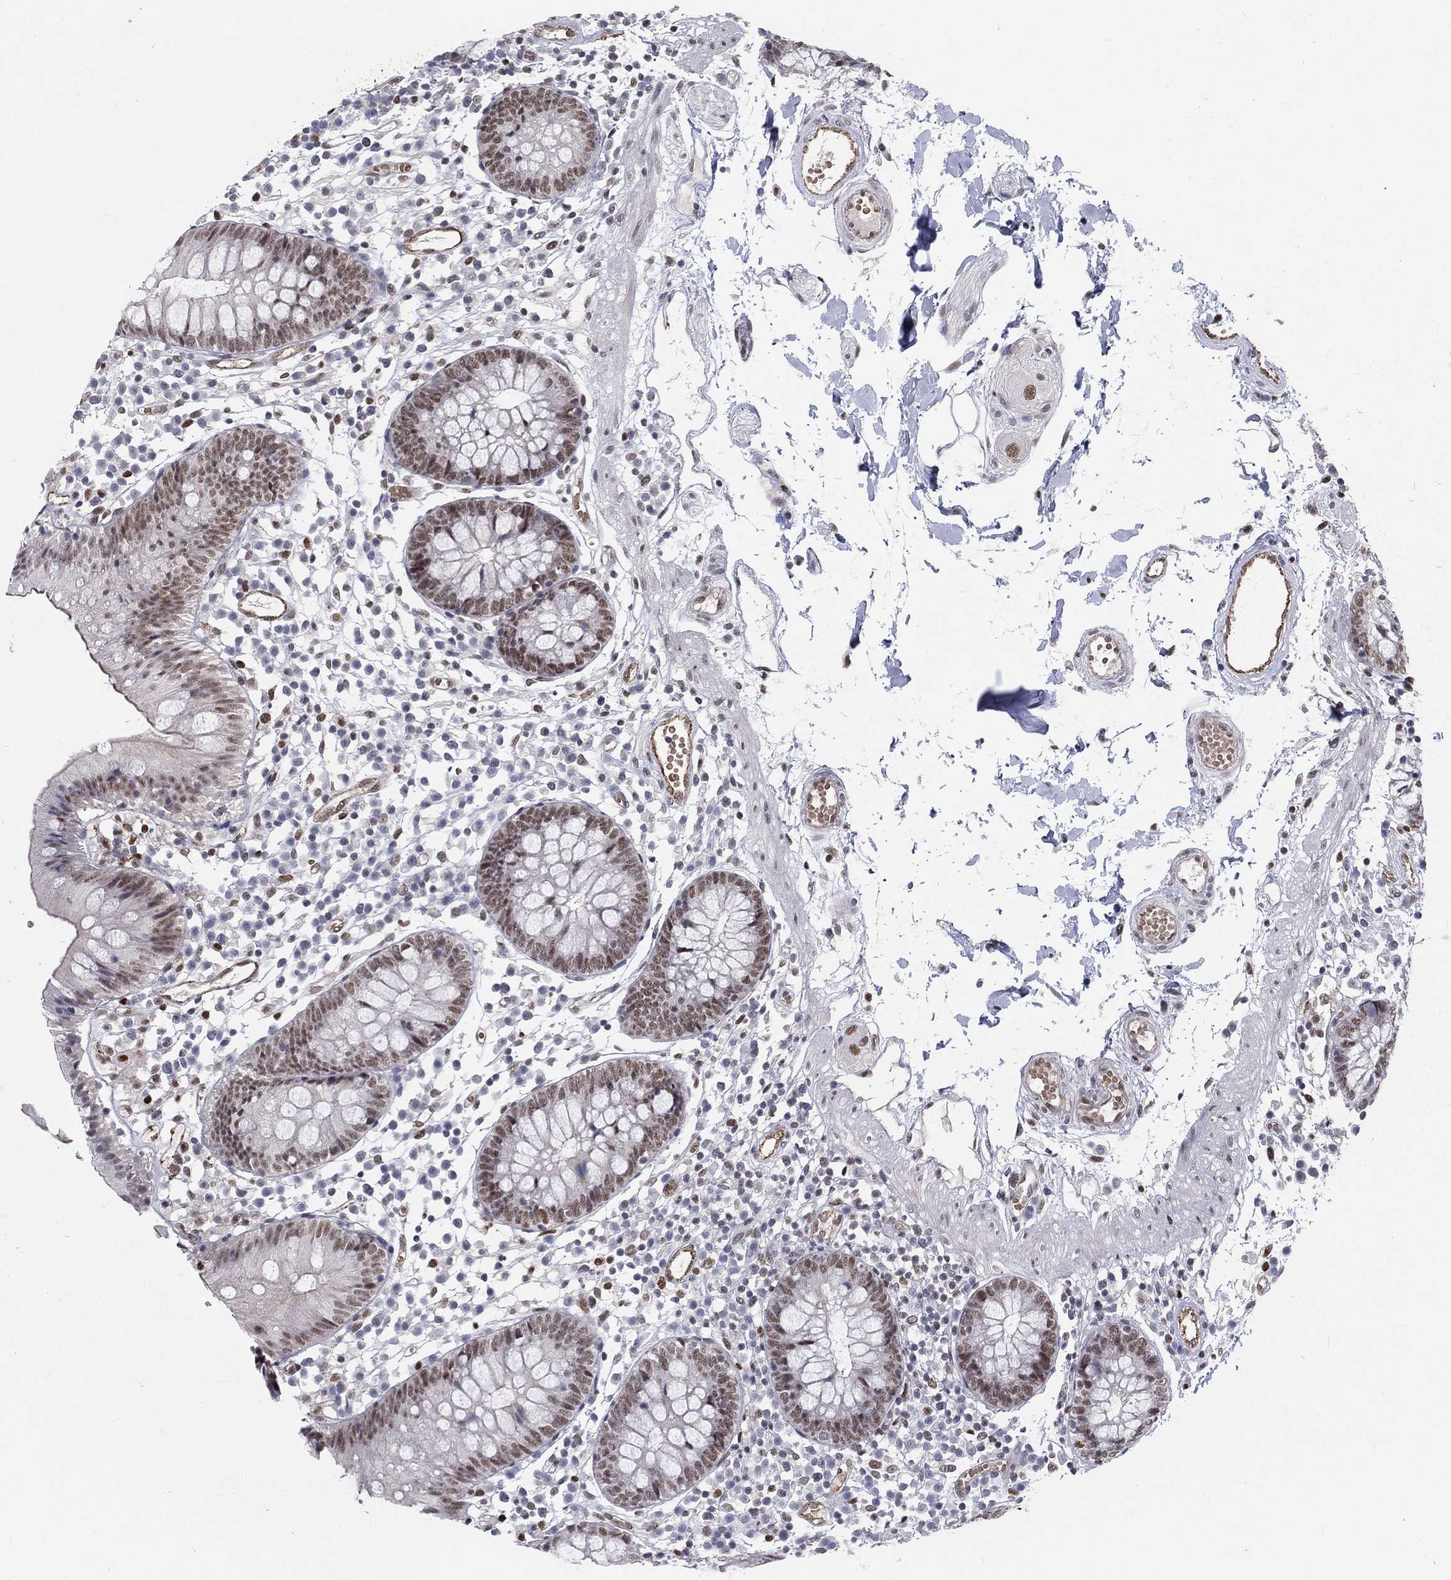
{"staining": {"intensity": "moderate", "quantity": "25%-75%", "location": "cytoplasmic/membranous"}, "tissue": "colon", "cell_type": "Endothelial cells", "image_type": "normal", "snomed": [{"axis": "morphology", "description": "Normal tissue, NOS"}, {"axis": "topography", "description": "Rectum"}], "caption": "The histopathology image reveals immunohistochemical staining of normal colon. There is moderate cytoplasmic/membranous staining is appreciated in about 25%-75% of endothelial cells.", "gene": "ZBED1", "patient": {"sex": "male", "age": 70}}